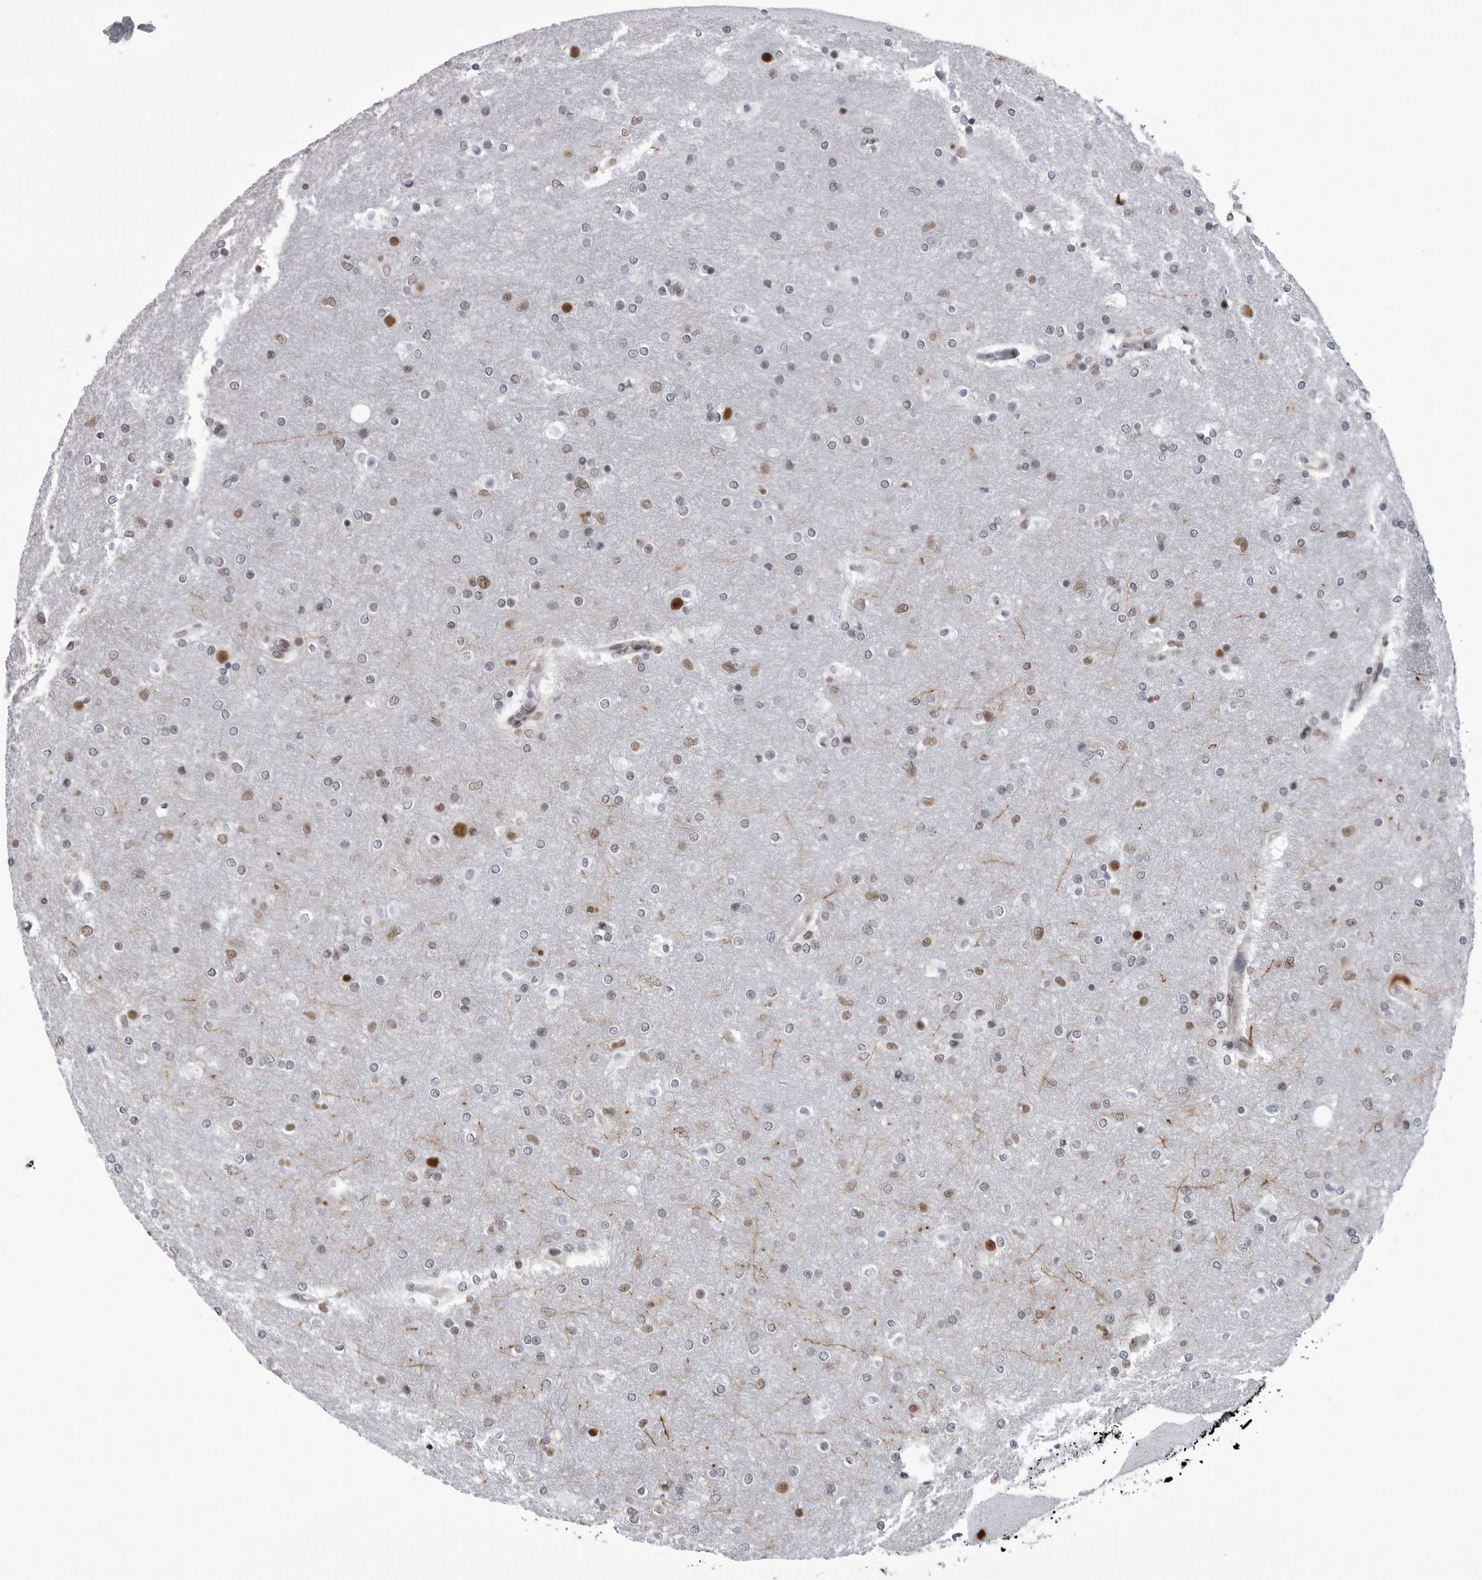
{"staining": {"intensity": "moderate", "quantity": "25%-75%", "location": "nuclear"}, "tissue": "glioma", "cell_type": "Tumor cells", "image_type": "cancer", "snomed": [{"axis": "morphology", "description": "Glioma, malignant, High grade"}, {"axis": "topography", "description": "Cerebral cortex"}], "caption": "Protein expression by immunohistochemistry (IHC) exhibits moderate nuclear expression in about 25%-75% of tumor cells in glioma. Using DAB (brown) and hematoxylin (blue) stains, captured at high magnification using brightfield microscopy.", "gene": "RNF26", "patient": {"sex": "female", "age": 36}}